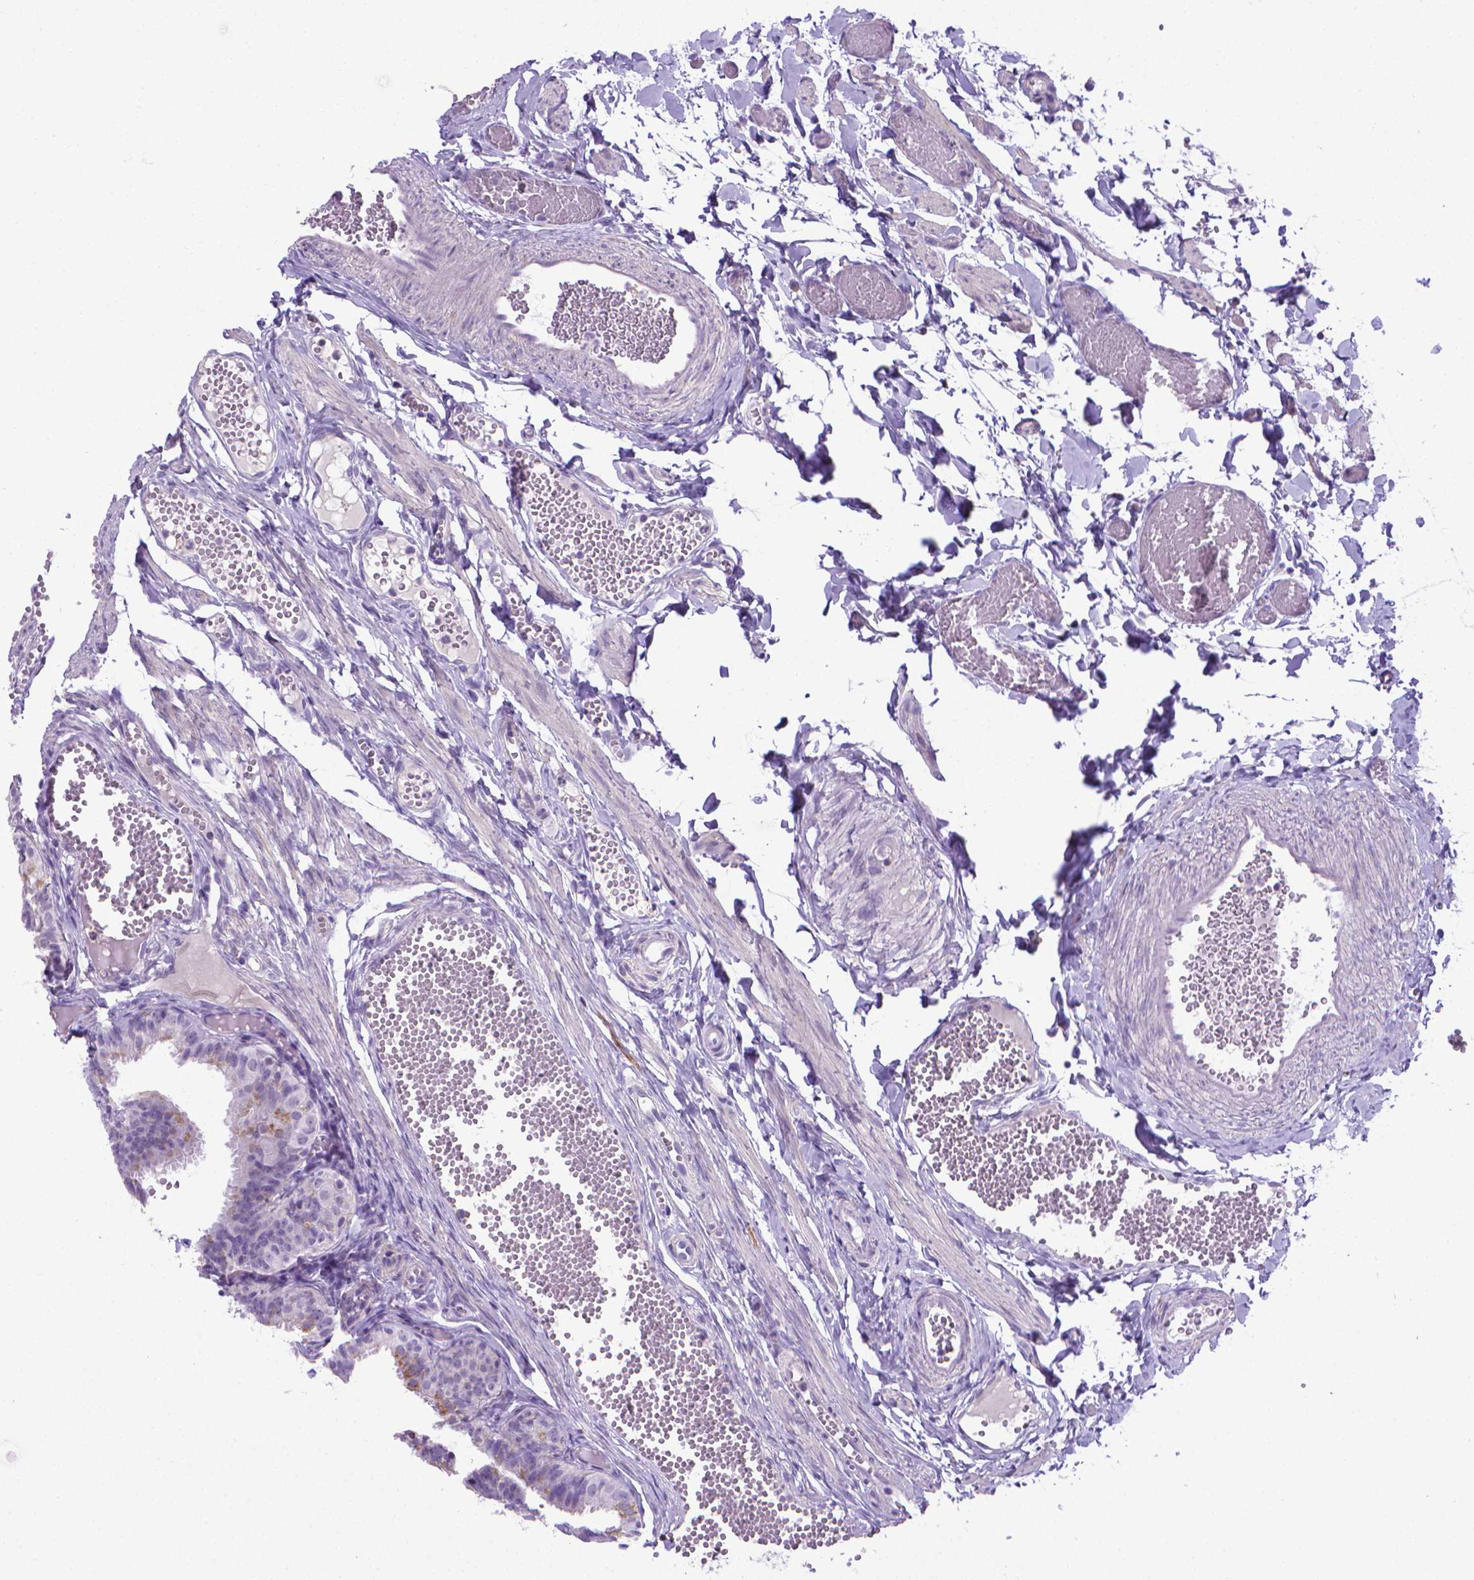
{"staining": {"intensity": "moderate", "quantity": "<25%", "location": "cytoplasmic/membranous"}, "tissue": "fallopian tube", "cell_type": "Glandular cells", "image_type": "normal", "snomed": [{"axis": "morphology", "description": "Normal tissue, NOS"}, {"axis": "topography", "description": "Fallopian tube"}], "caption": "Normal fallopian tube was stained to show a protein in brown. There is low levels of moderate cytoplasmic/membranous staining in about <25% of glandular cells.", "gene": "POU3F3", "patient": {"sex": "female", "age": 25}}